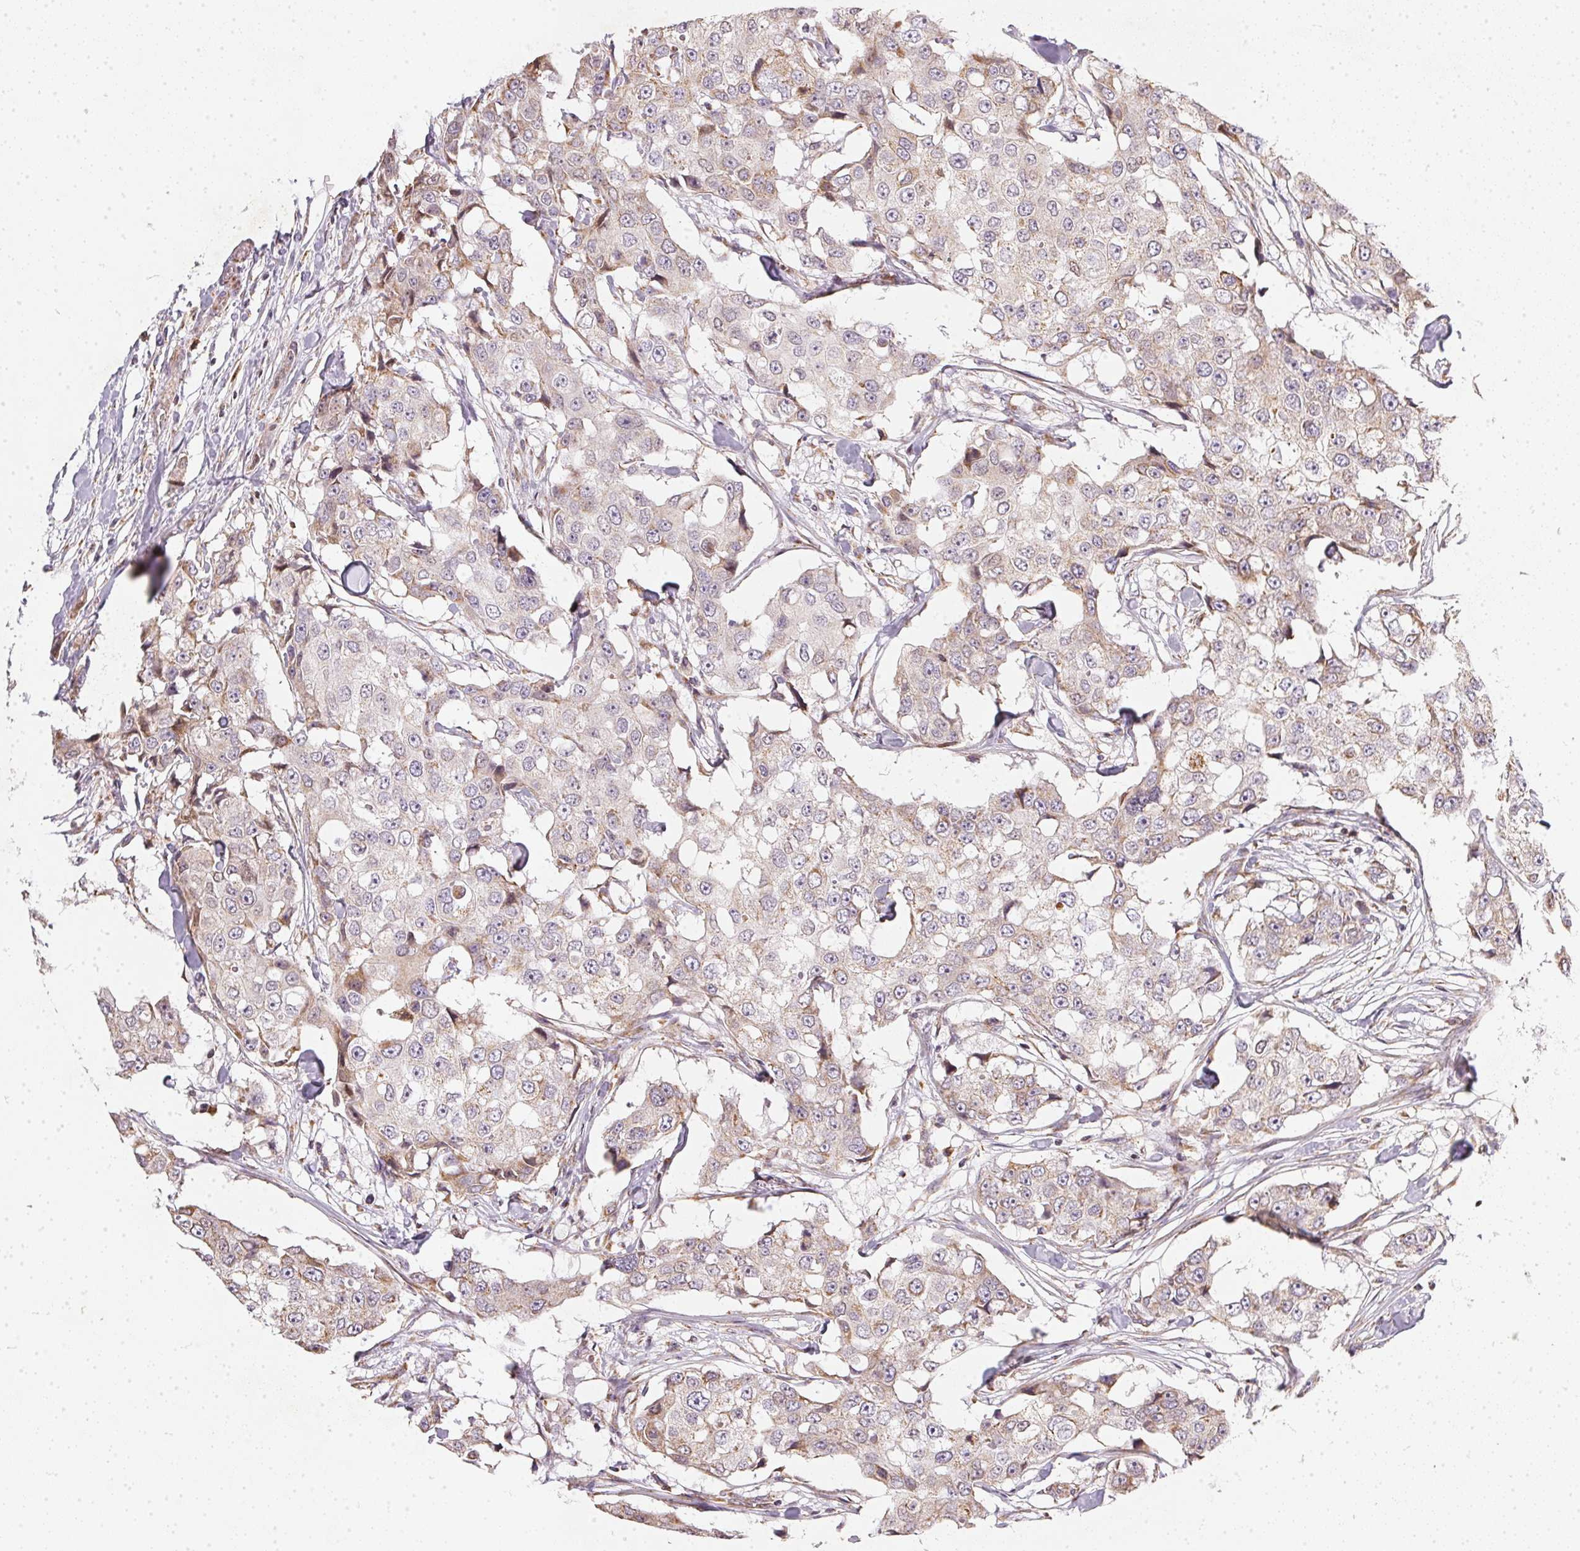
{"staining": {"intensity": "moderate", "quantity": "<25%", "location": "cytoplasmic/membranous"}, "tissue": "breast cancer", "cell_type": "Tumor cells", "image_type": "cancer", "snomed": [{"axis": "morphology", "description": "Duct carcinoma"}, {"axis": "topography", "description": "Breast"}], "caption": "IHC photomicrograph of neoplastic tissue: human invasive ductal carcinoma (breast) stained using IHC shows low levels of moderate protein expression localized specifically in the cytoplasmic/membranous of tumor cells, appearing as a cytoplasmic/membranous brown color.", "gene": "VWA5B2", "patient": {"sex": "female", "age": 27}}